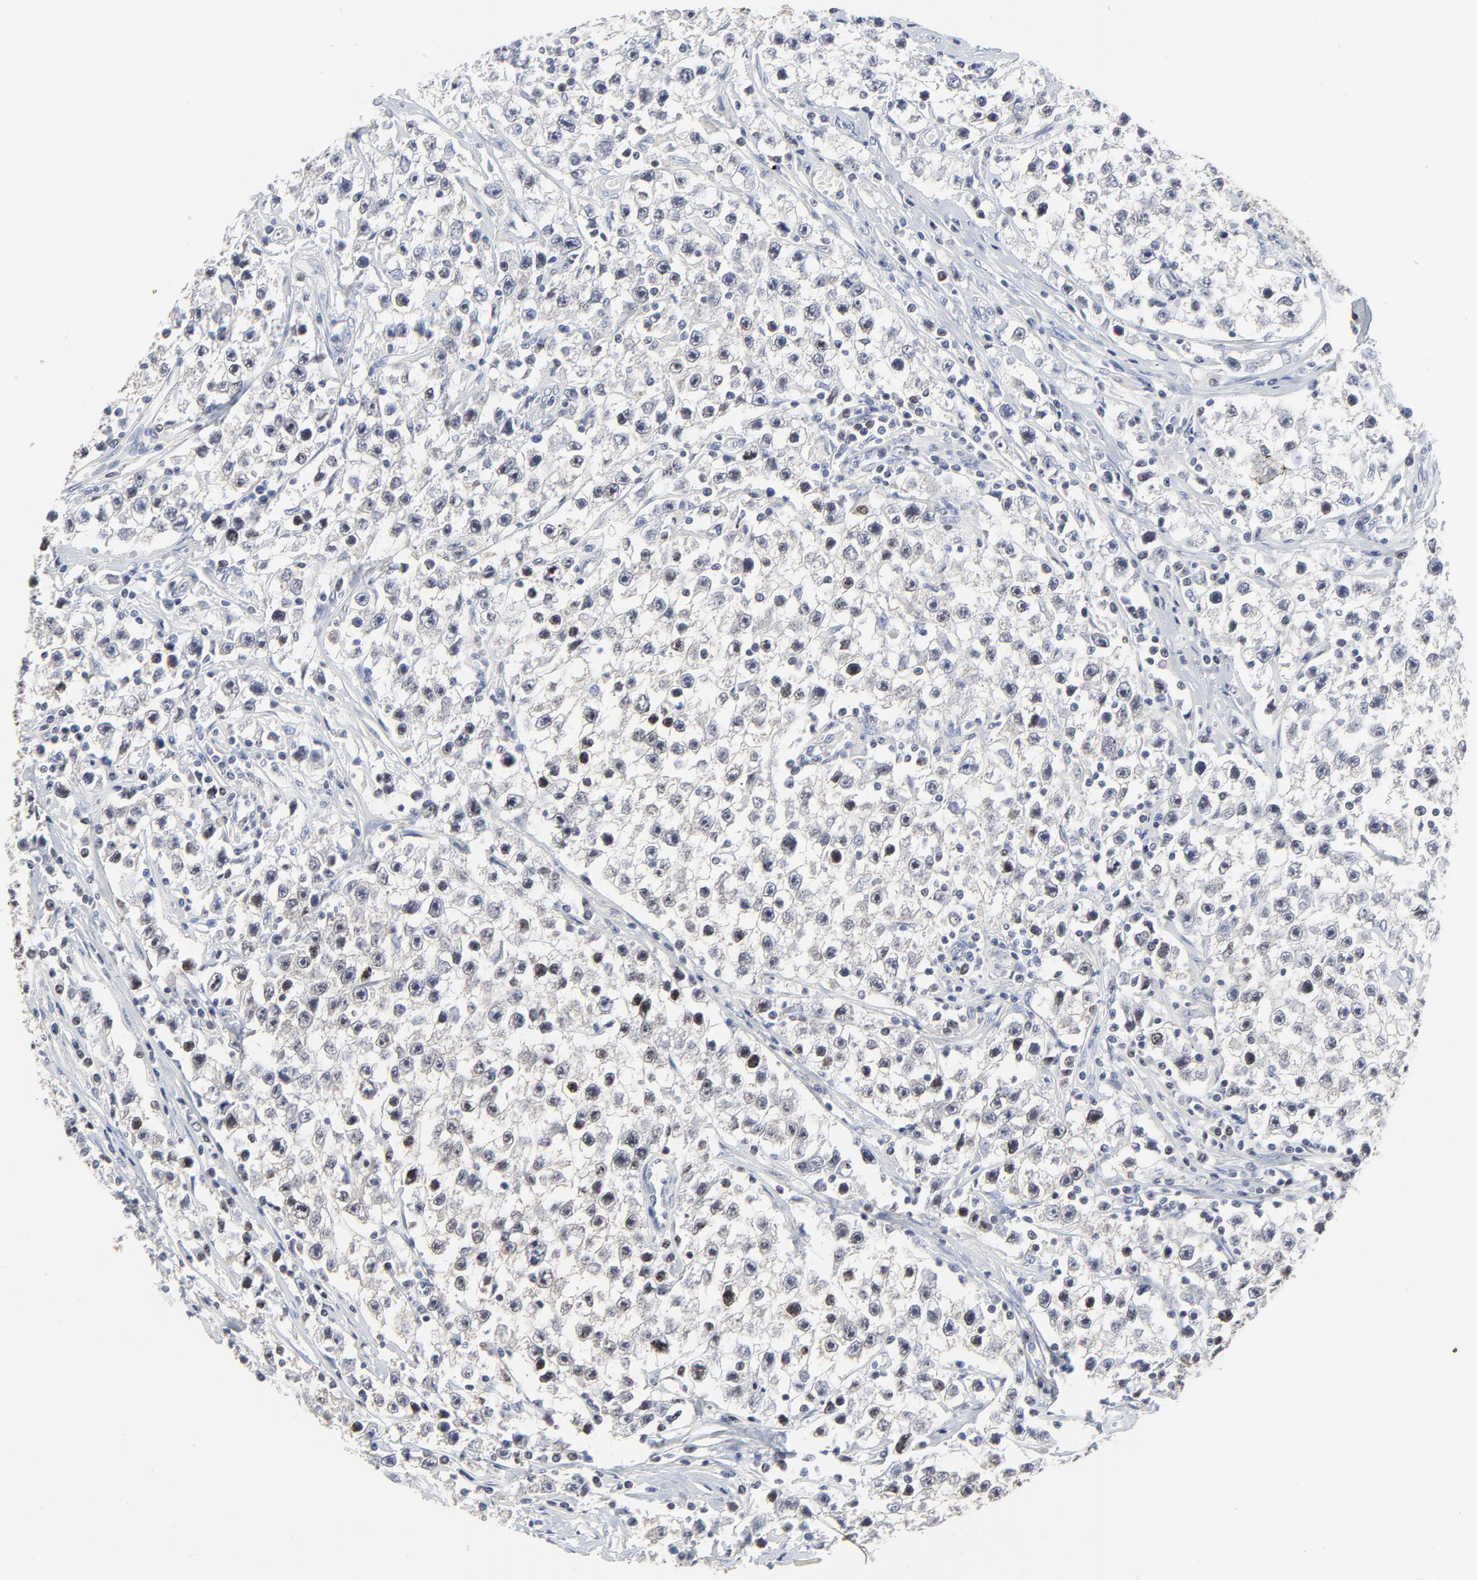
{"staining": {"intensity": "weak", "quantity": "25%-75%", "location": "nuclear"}, "tissue": "testis cancer", "cell_type": "Tumor cells", "image_type": "cancer", "snomed": [{"axis": "morphology", "description": "Seminoma, NOS"}, {"axis": "topography", "description": "Testis"}], "caption": "This is an image of immunohistochemistry staining of testis cancer (seminoma), which shows weak positivity in the nuclear of tumor cells.", "gene": "LNX1", "patient": {"sex": "male", "age": 35}}